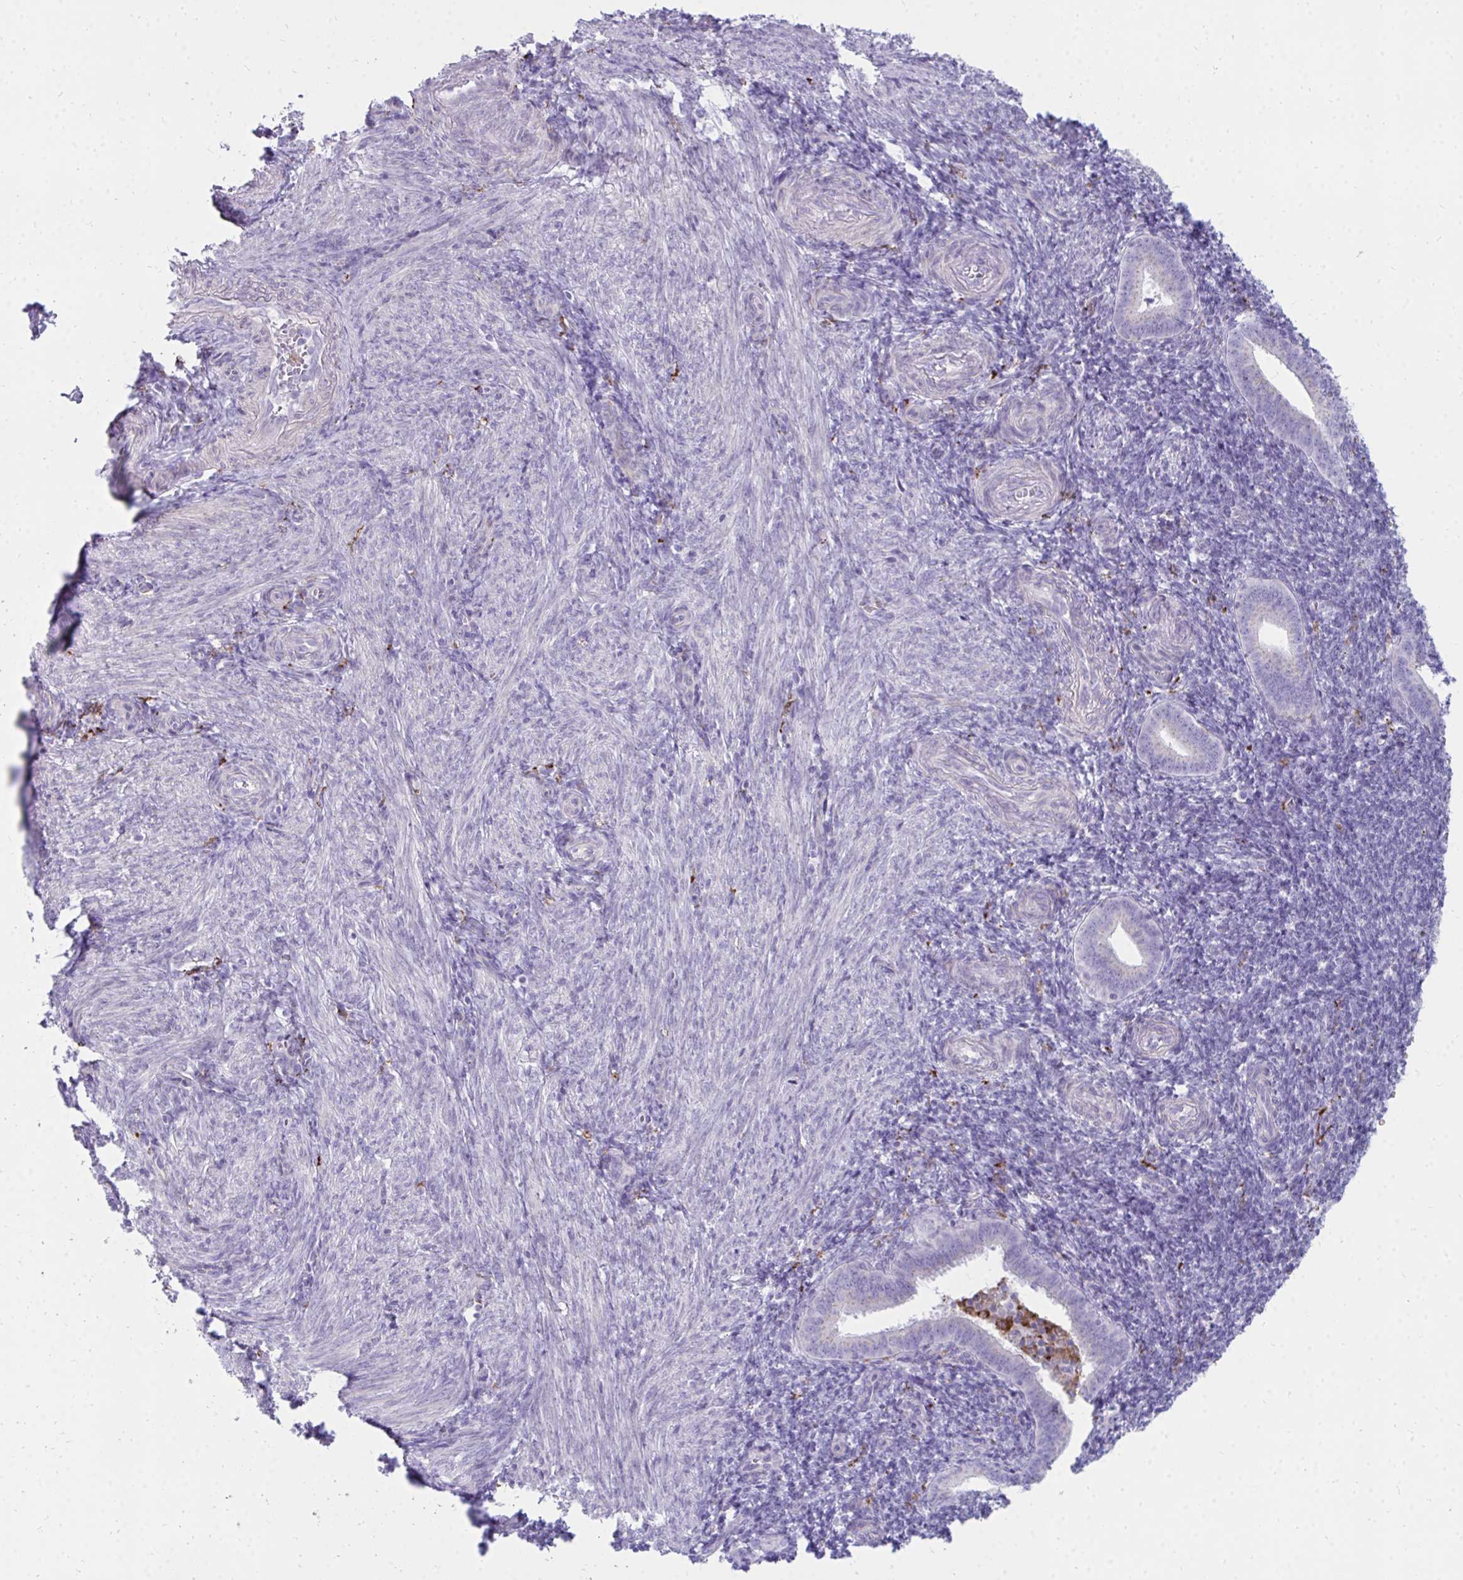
{"staining": {"intensity": "negative", "quantity": "none", "location": "none"}, "tissue": "endometrium", "cell_type": "Cells in endometrial stroma", "image_type": "normal", "snomed": [{"axis": "morphology", "description": "Normal tissue, NOS"}, {"axis": "topography", "description": "Endometrium"}], "caption": "The photomicrograph shows no staining of cells in endometrial stroma in unremarkable endometrium. (Stains: DAB immunohistochemistry with hematoxylin counter stain, Microscopy: brightfield microscopy at high magnification).", "gene": "CD163", "patient": {"sex": "female", "age": 25}}